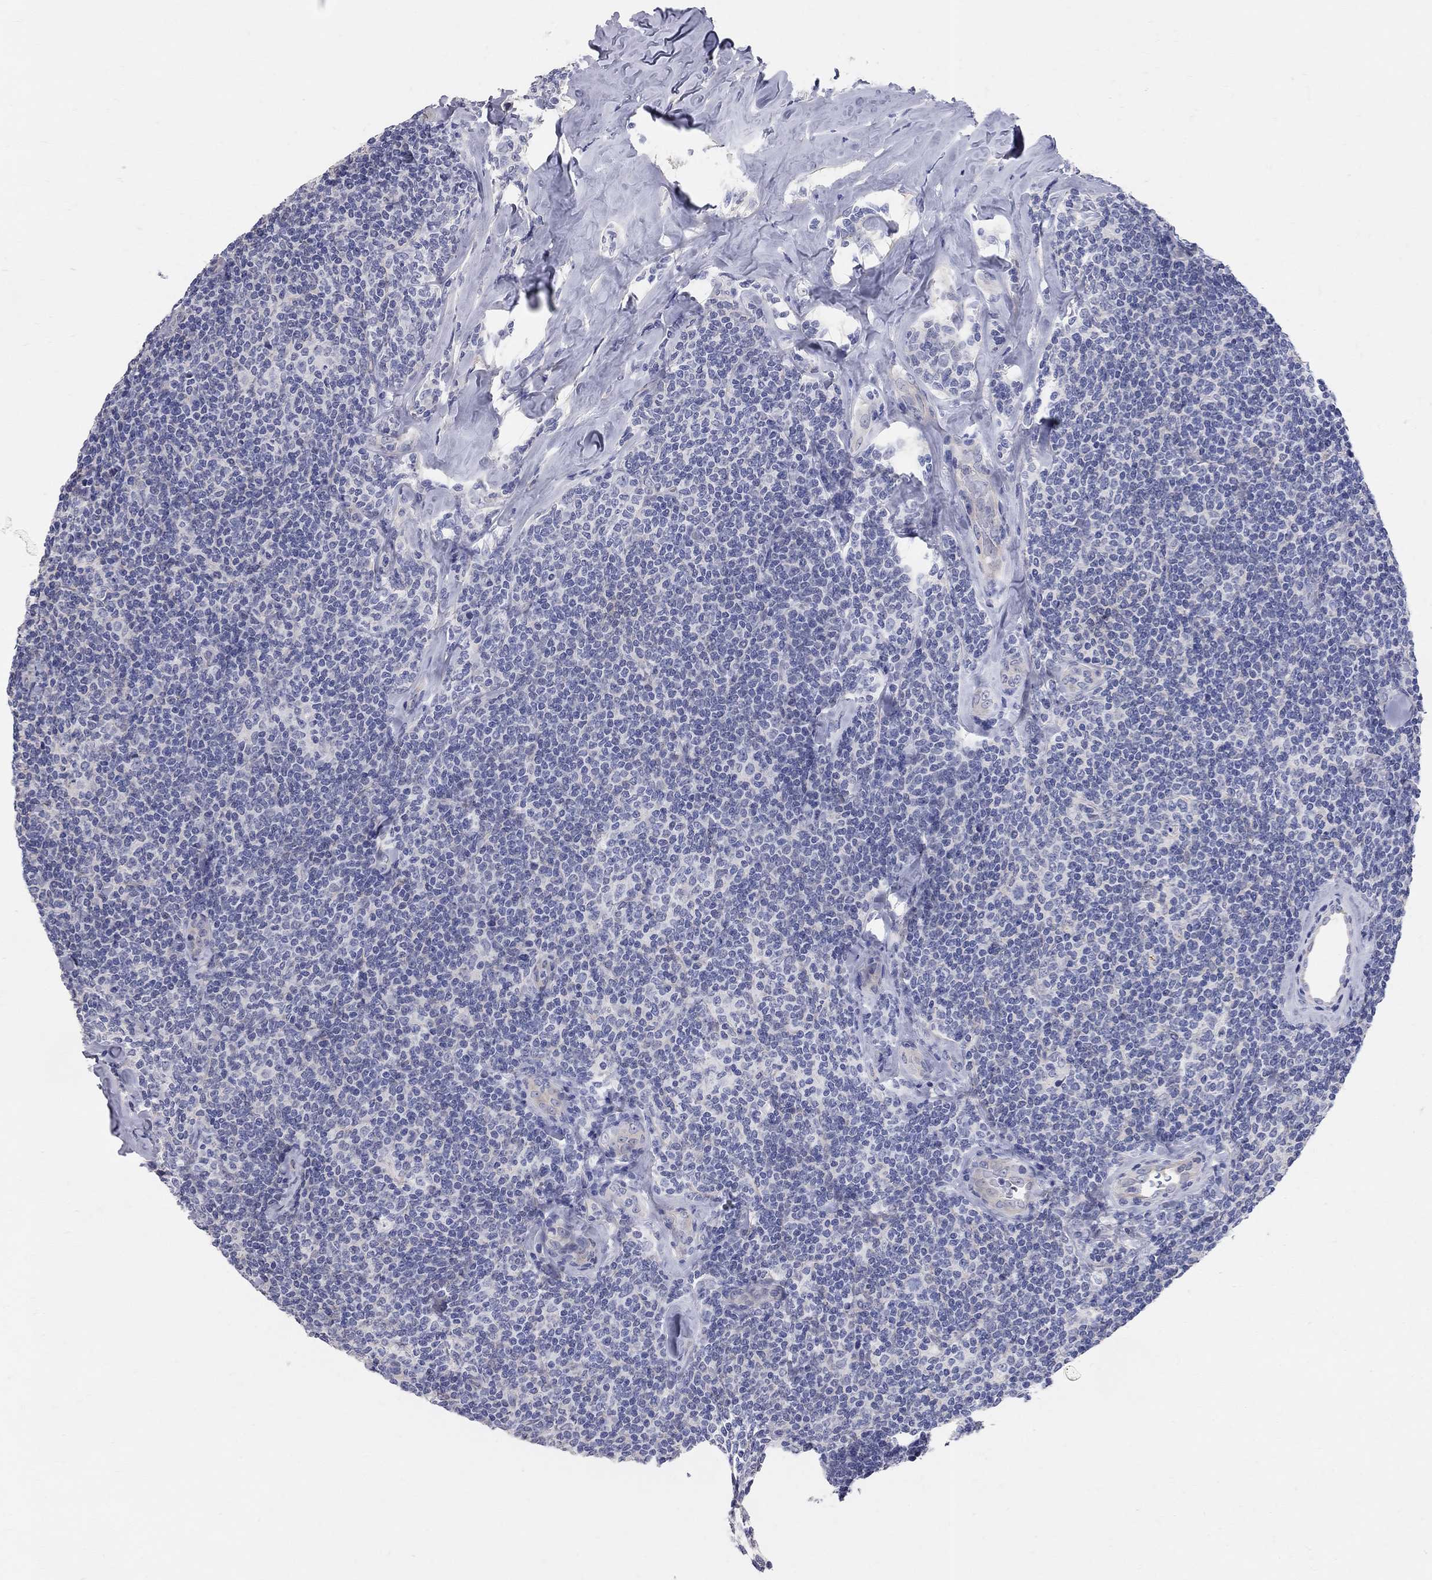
{"staining": {"intensity": "negative", "quantity": "none", "location": "none"}, "tissue": "lymphoma", "cell_type": "Tumor cells", "image_type": "cancer", "snomed": [{"axis": "morphology", "description": "Malignant lymphoma, non-Hodgkin's type, Low grade"}, {"axis": "topography", "description": "Lymph node"}], "caption": "There is no significant staining in tumor cells of lymphoma.", "gene": "AOX1", "patient": {"sex": "female", "age": 56}}